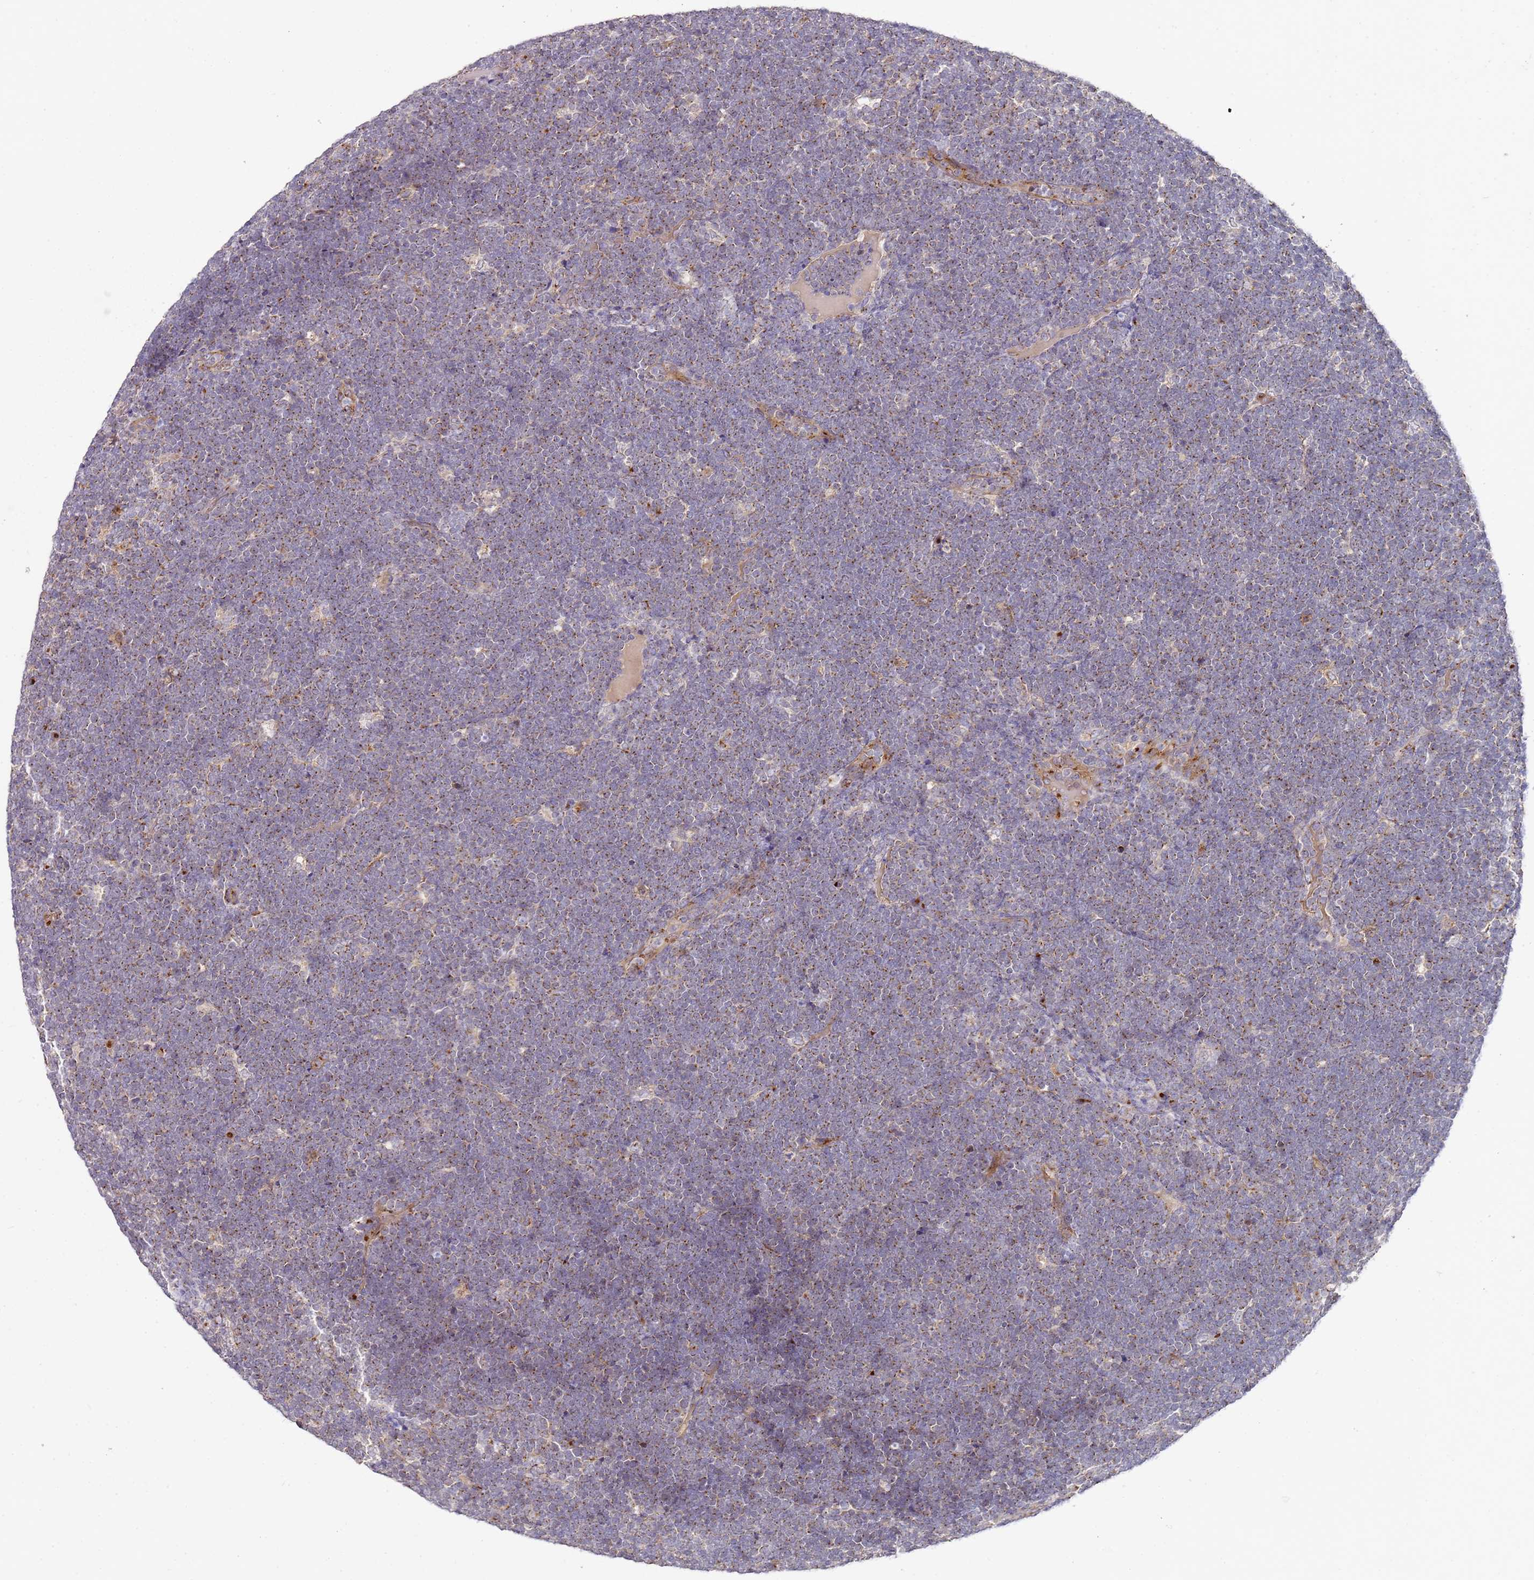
{"staining": {"intensity": "weak", "quantity": "25%-75%", "location": "cytoplasmic/membranous"}, "tissue": "lymphoma", "cell_type": "Tumor cells", "image_type": "cancer", "snomed": [{"axis": "morphology", "description": "Malignant lymphoma, non-Hodgkin's type, High grade"}, {"axis": "topography", "description": "Lymph node"}], "caption": "This photomicrograph exhibits high-grade malignant lymphoma, non-Hodgkin's type stained with immunohistochemistry (IHC) to label a protein in brown. The cytoplasmic/membranous of tumor cells show weak positivity for the protein. Nuclei are counter-stained blue.", "gene": "MRPL49", "patient": {"sex": "male", "age": 13}}